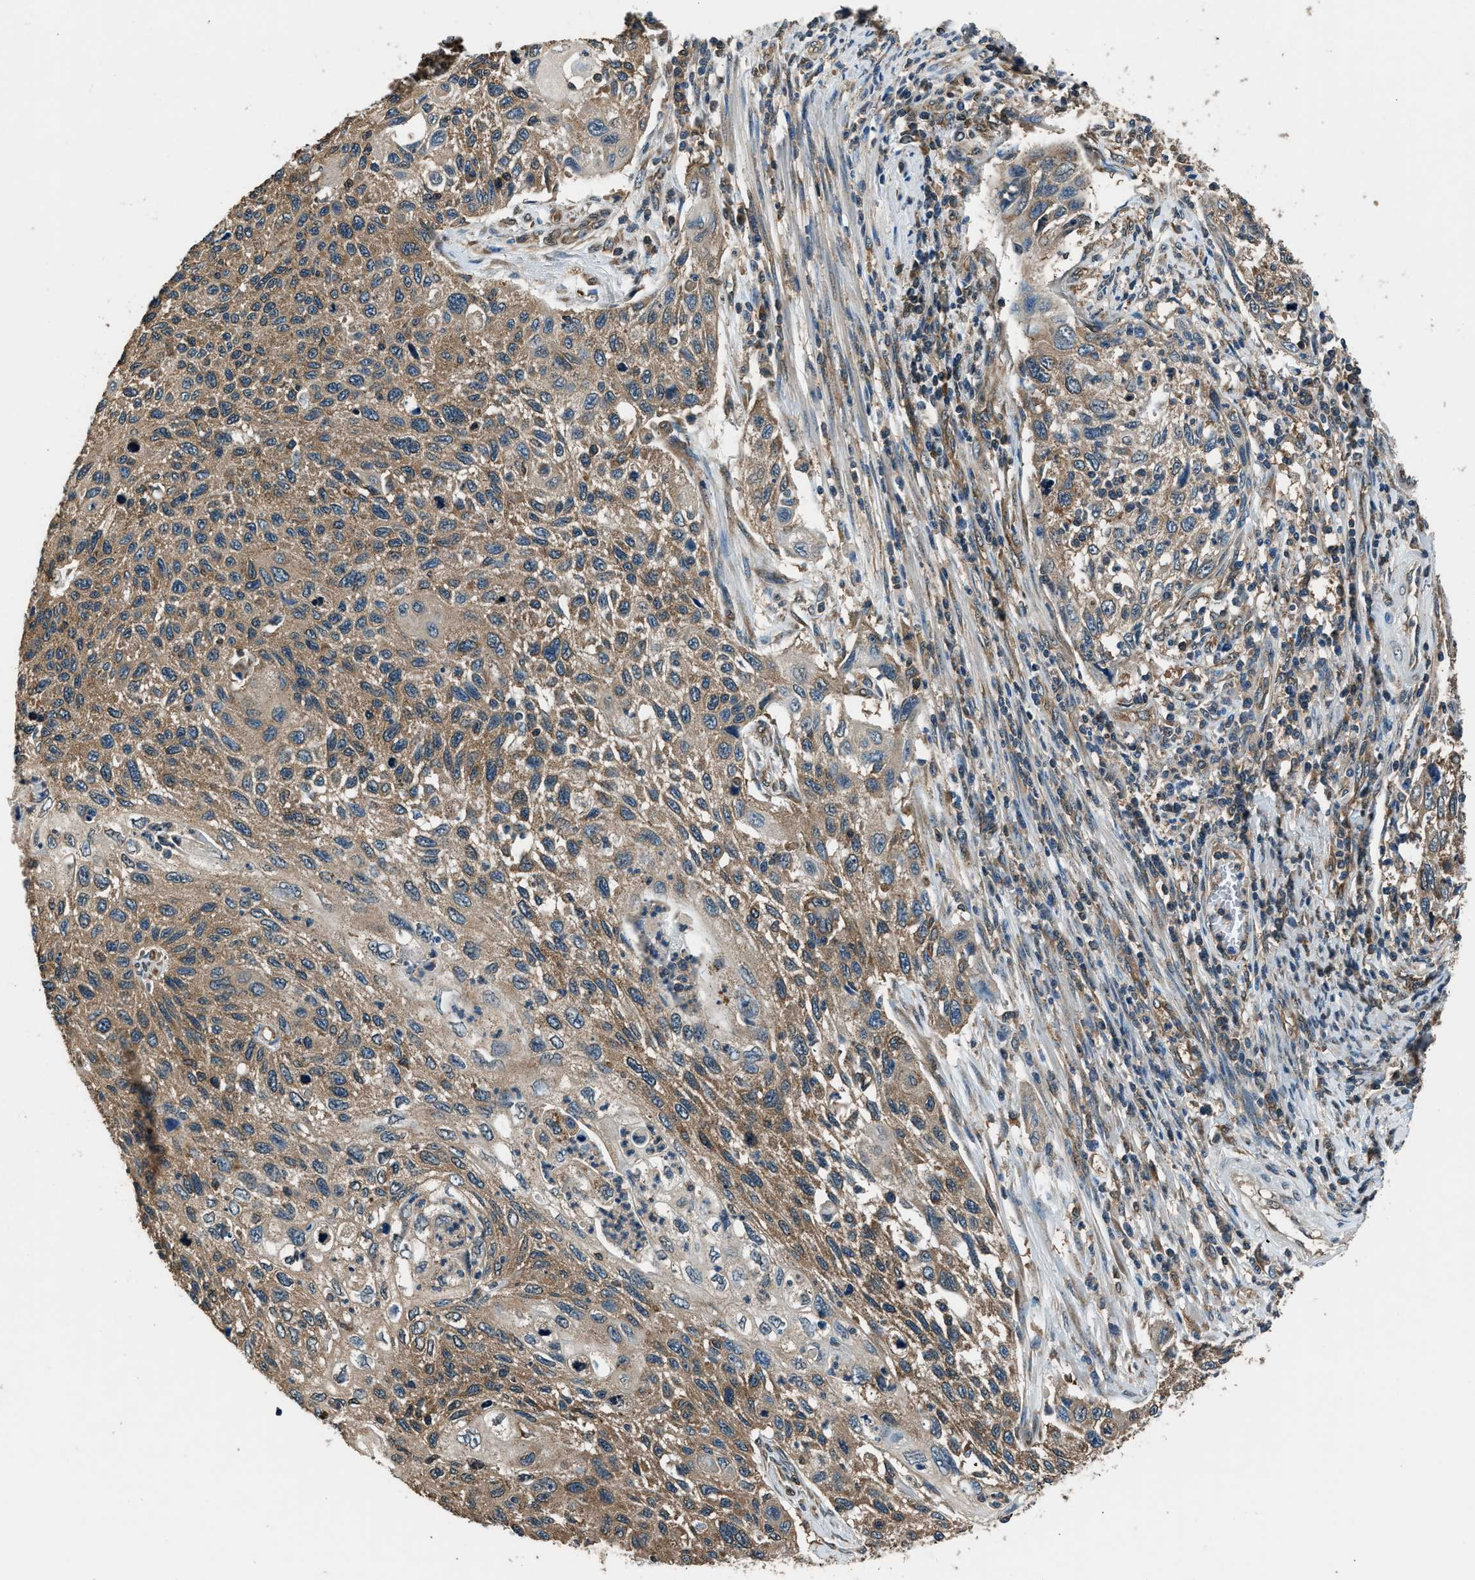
{"staining": {"intensity": "moderate", "quantity": ">75%", "location": "cytoplasmic/membranous"}, "tissue": "cervical cancer", "cell_type": "Tumor cells", "image_type": "cancer", "snomed": [{"axis": "morphology", "description": "Squamous cell carcinoma, NOS"}, {"axis": "topography", "description": "Cervix"}], "caption": "A photomicrograph of cervical squamous cell carcinoma stained for a protein reveals moderate cytoplasmic/membranous brown staining in tumor cells.", "gene": "ARFGAP2", "patient": {"sex": "female", "age": 70}}